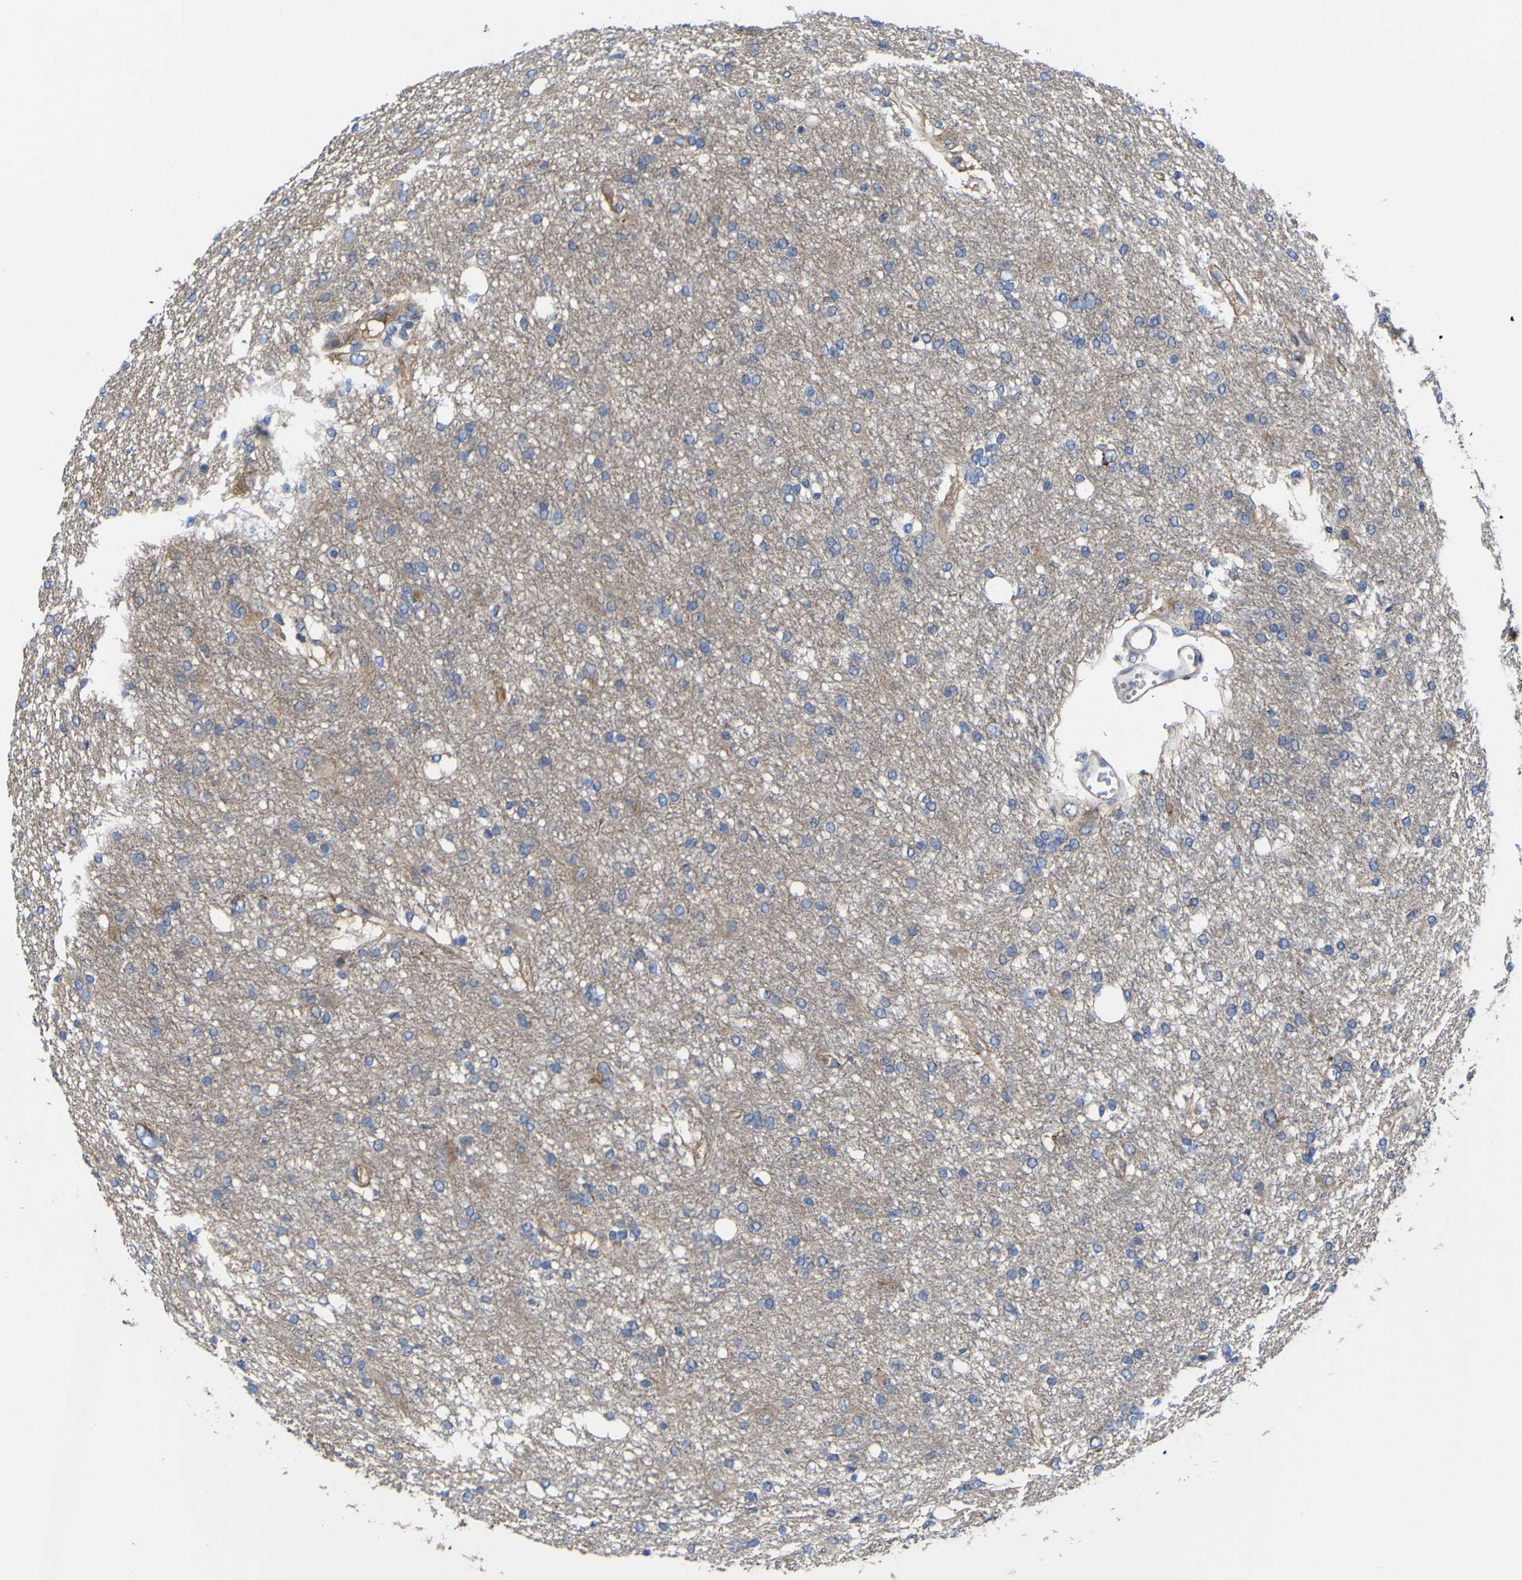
{"staining": {"intensity": "moderate", "quantity": "<25%", "location": "cytoplasmic/membranous"}, "tissue": "glioma", "cell_type": "Tumor cells", "image_type": "cancer", "snomed": [{"axis": "morphology", "description": "Glioma, malignant, High grade"}, {"axis": "topography", "description": "Brain"}], "caption": "This image displays IHC staining of malignant high-grade glioma, with low moderate cytoplasmic/membranous positivity in about <25% of tumor cells.", "gene": "CCDC90B", "patient": {"sex": "female", "age": 59}}